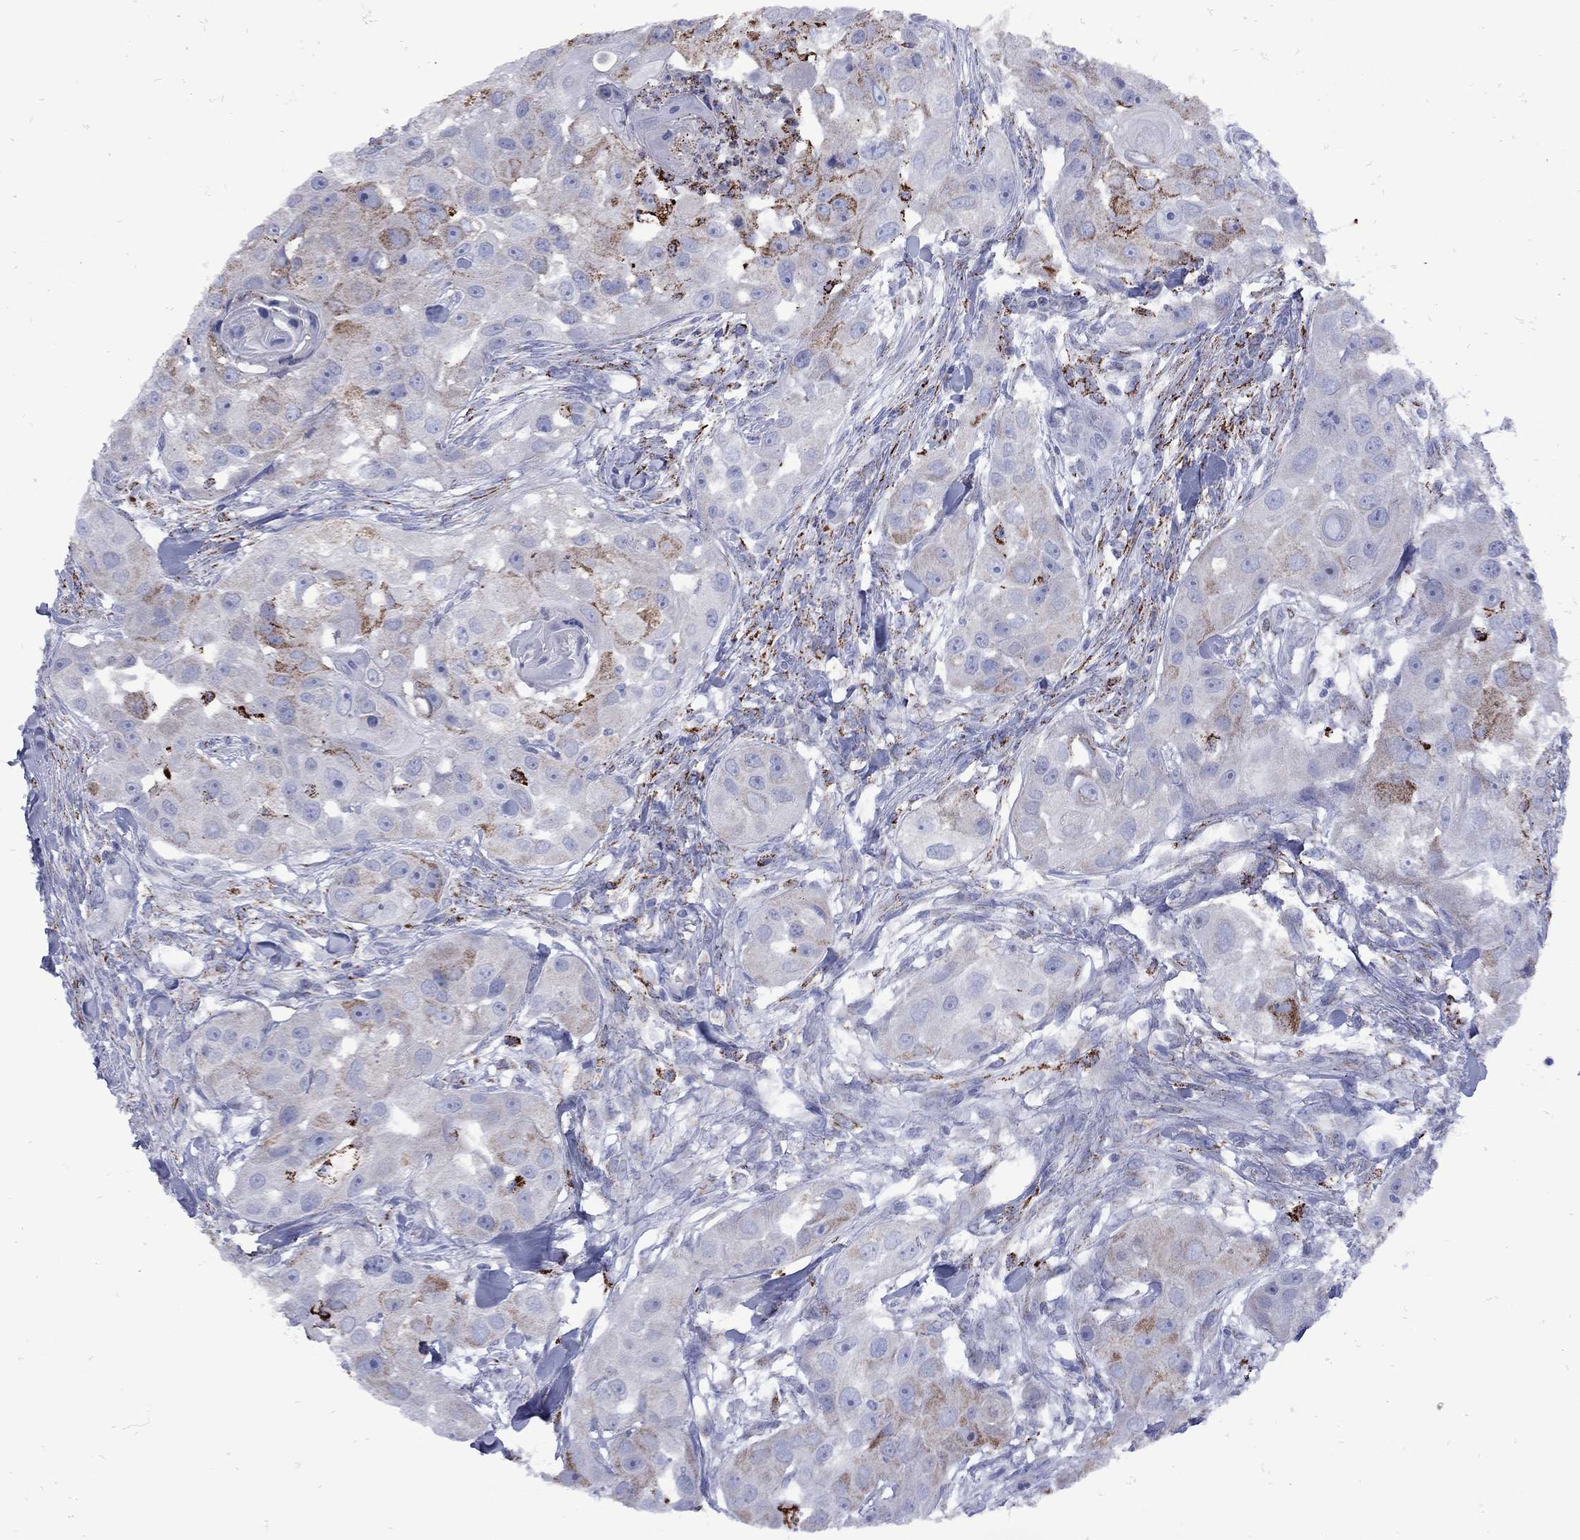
{"staining": {"intensity": "strong", "quantity": "<25%", "location": "cytoplasmic/membranous"}, "tissue": "head and neck cancer", "cell_type": "Tumor cells", "image_type": "cancer", "snomed": [{"axis": "morphology", "description": "Squamous cell carcinoma, NOS"}, {"axis": "topography", "description": "Head-Neck"}], "caption": "This is a photomicrograph of immunohistochemistry staining of head and neck squamous cell carcinoma, which shows strong staining in the cytoplasmic/membranous of tumor cells.", "gene": "SESTD1", "patient": {"sex": "male", "age": 51}}